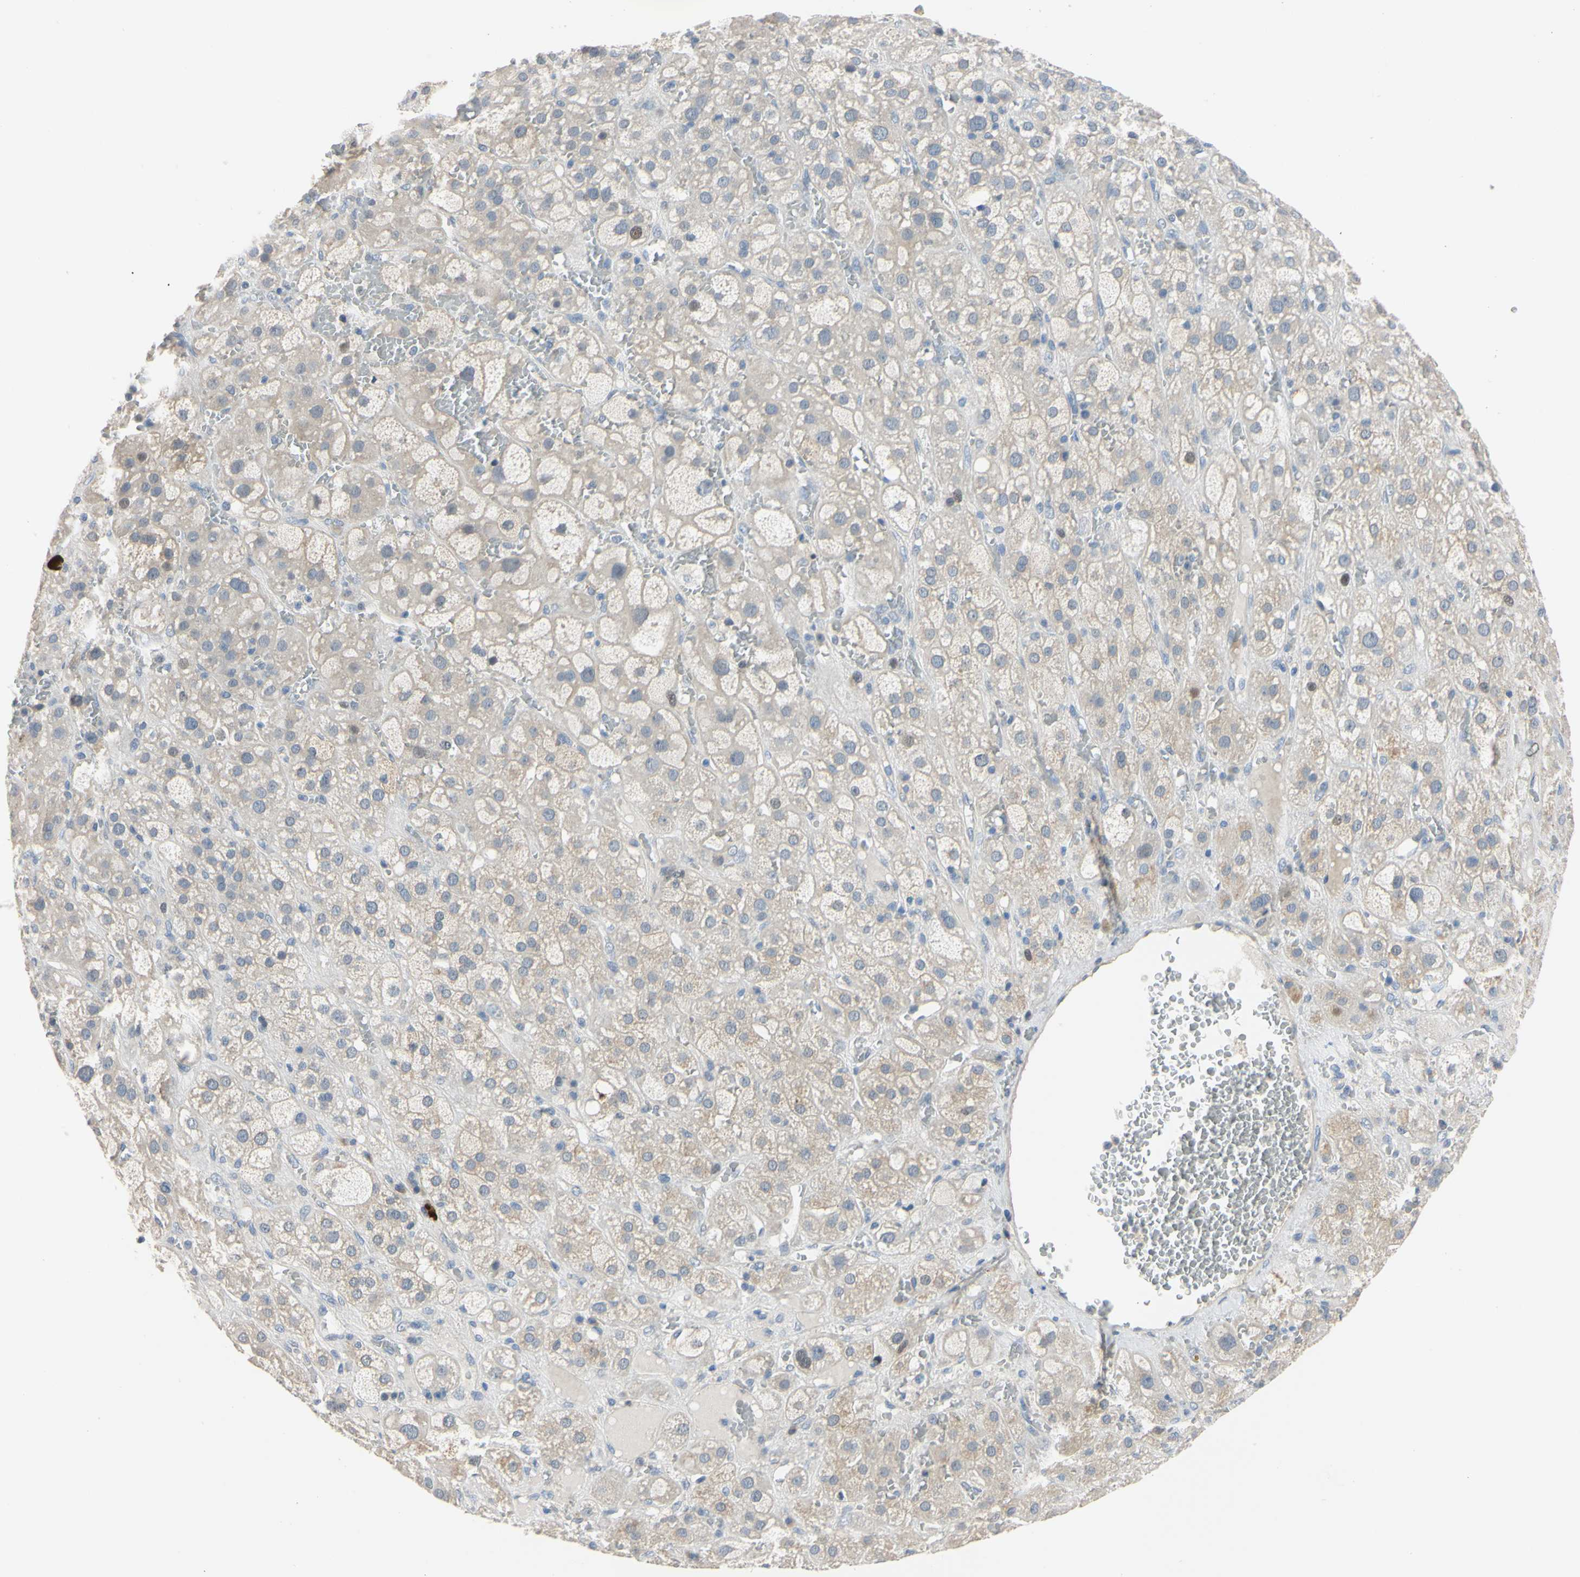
{"staining": {"intensity": "negative", "quantity": "none", "location": "none"}, "tissue": "adrenal gland", "cell_type": "Glandular cells", "image_type": "normal", "snomed": [{"axis": "morphology", "description": "Normal tissue, NOS"}, {"axis": "topography", "description": "Adrenal gland"}], "caption": "Immunohistochemistry micrograph of unremarkable adrenal gland: human adrenal gland stained with DAB exhibits no significant protein expression in glandular cells.", "gene": "LHX9", "patient": {"sex": "female", "age": 47}}